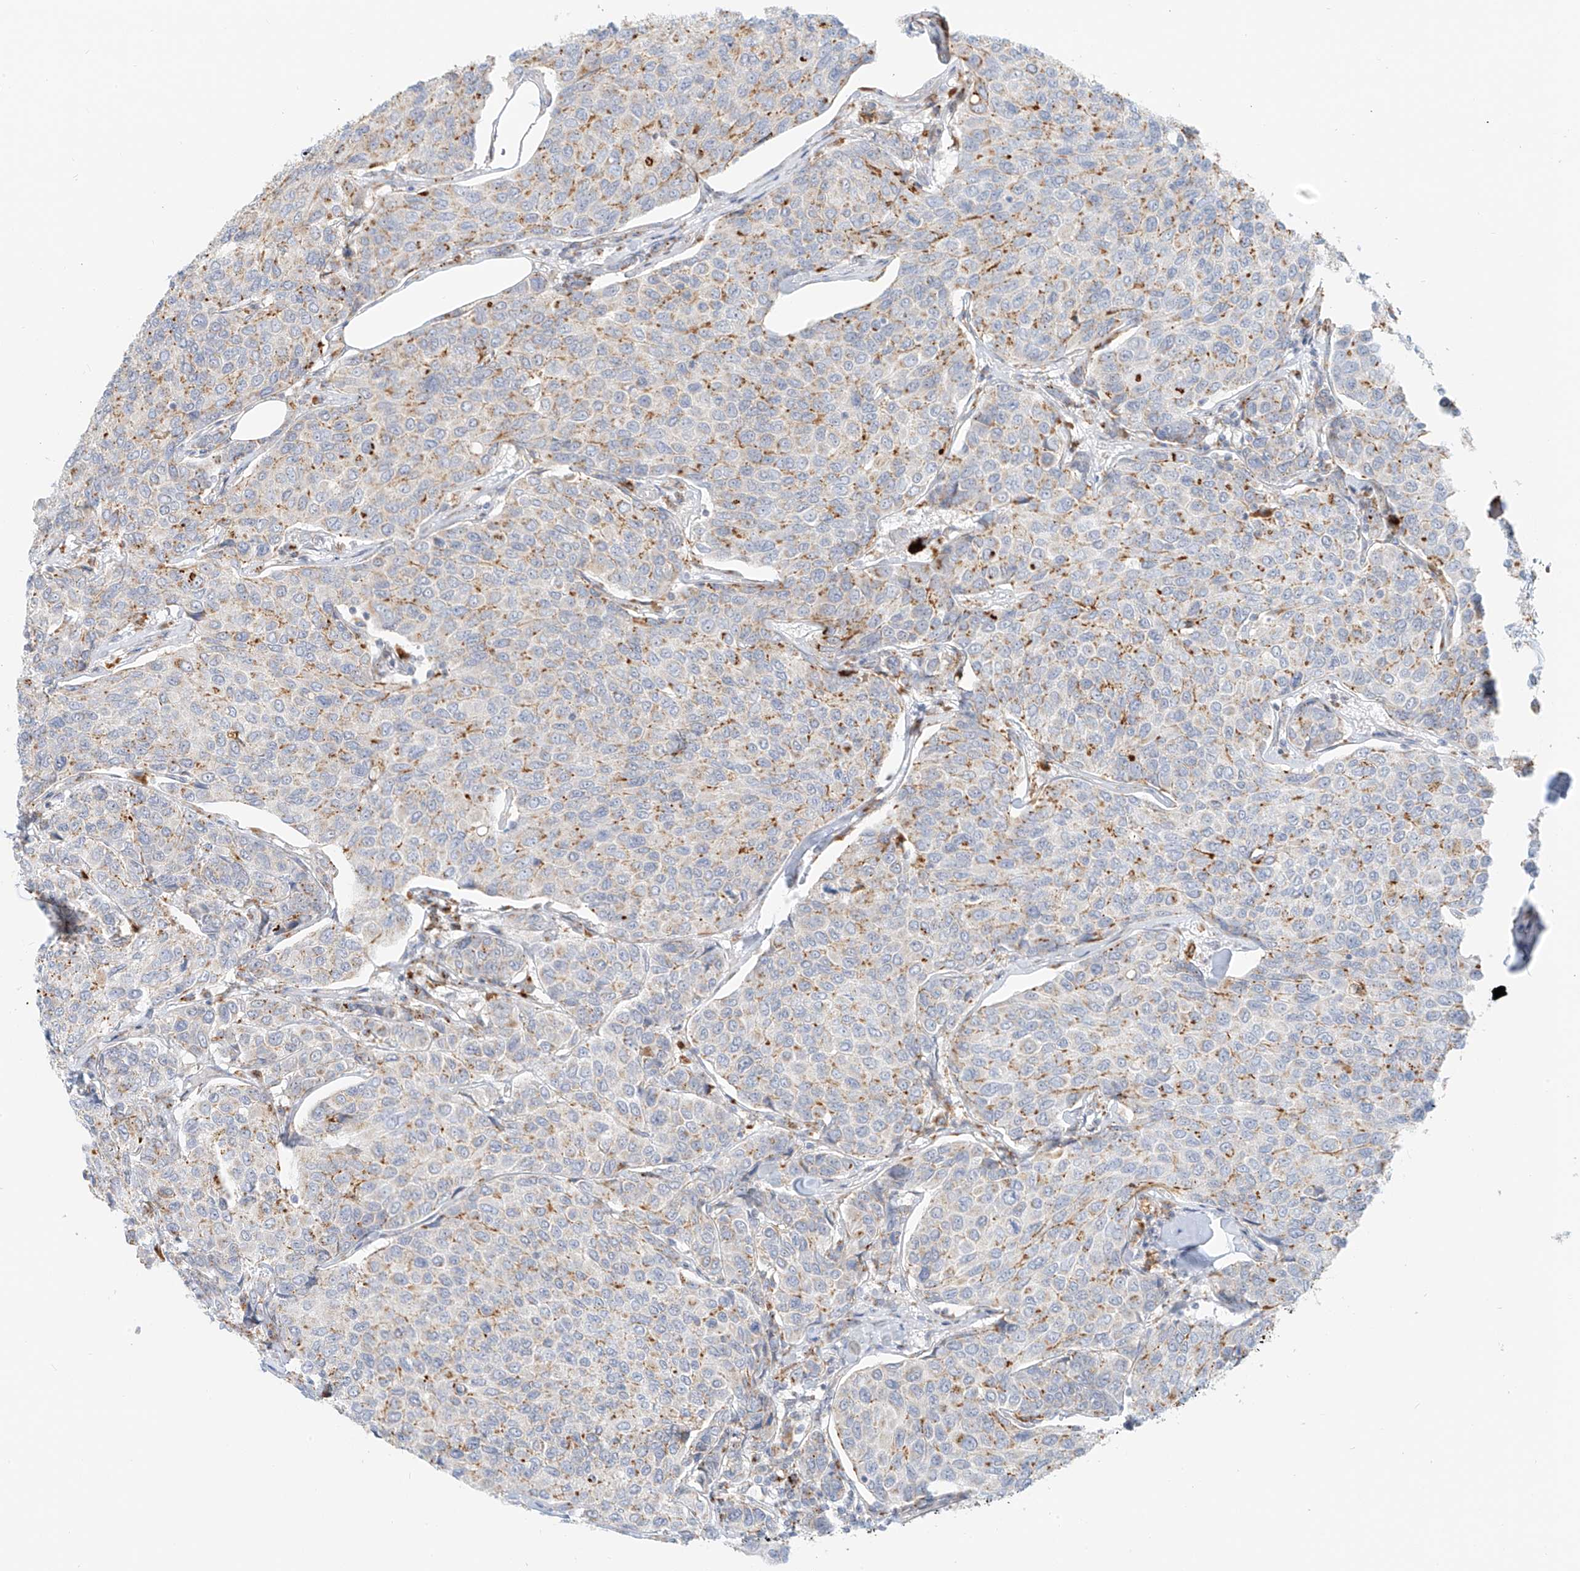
{"staining": {"intensity": "moderate", "quantity": "25%-75%", "location": "cytoplasmic/membranous"}, "tissue": "breast cancer", "cell_type": "Tumor cells", "image_type": "cancer", "snomed": [{"axis": "morphology", "description": "Duct carcinoma"}, {"axis": "topography", "description": "Breast"}], "caption": "An IHC micrograph of neoplastic tissue is shown. Protein staining in brown labels moderate cytoplasmic/membranous positivity in intraductal carcinoma (breast) within tumor cells. (DAB (3,3'-diaminobenzidine) = brown stain, brightfield microscopy at high magnification).", "gene": "SLC35F6", "patient": {"sex": "female", "age": 55}}